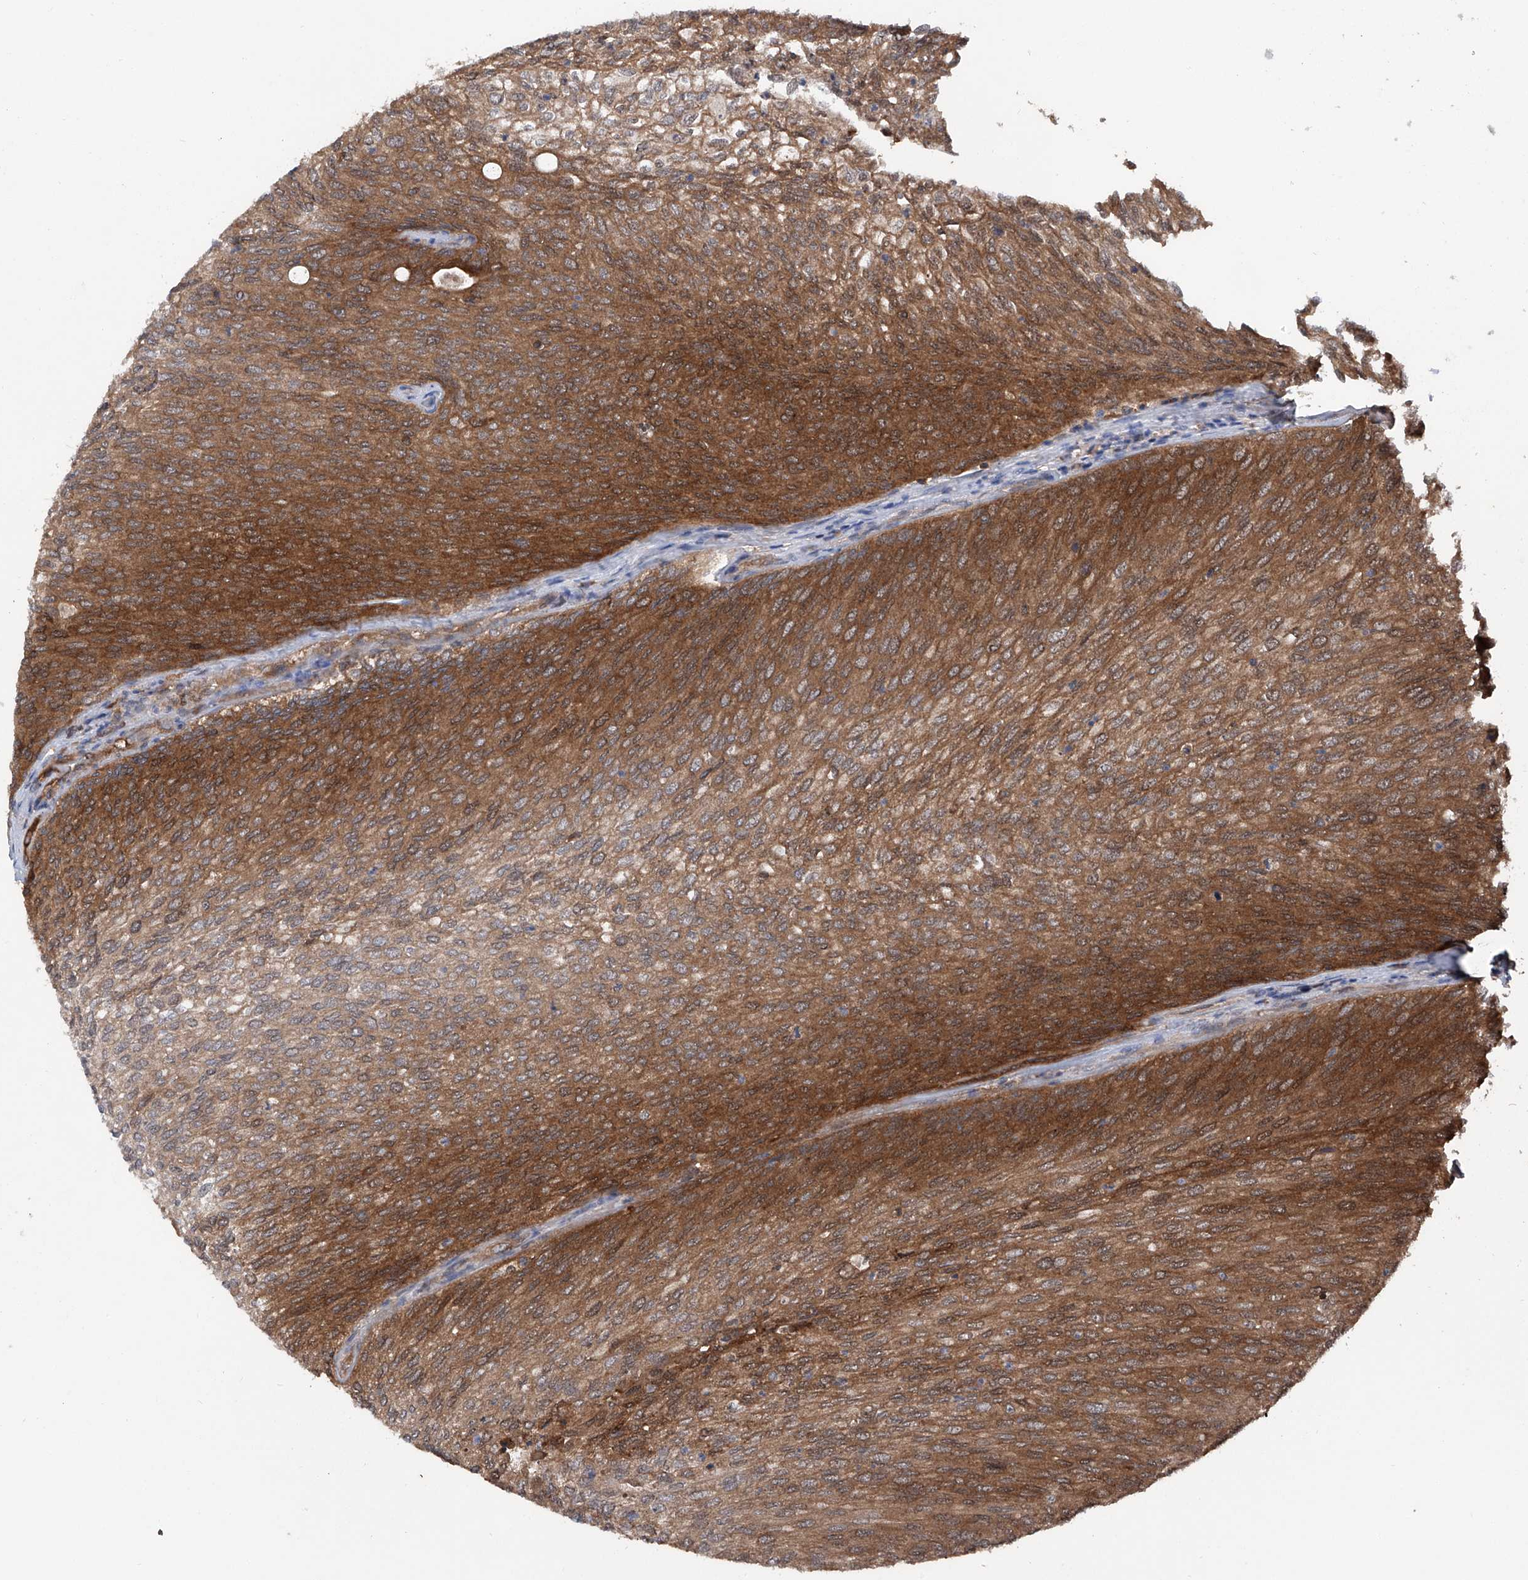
{"staining": {"intensity": "strong", "quantity": ">75%", "location": "cytoplasmic/membranous"}, "tissue": "urothelial cancer", "cell_type": "Tumor cells", "image_type": "cancer", "snomed": [{"axis": "morphology", "description": "Urothelial carcinoma, Low grade"}, {"axis": "topography", "description": "Urinary bladder"}], "caption": "Protein staining of urothelial cancer tissue displays strong cytoplasmic/membranous staining in about >75% of tumor cells.", "gene": "ASCC3", "patient": {"sex": "female", "age": 79}}